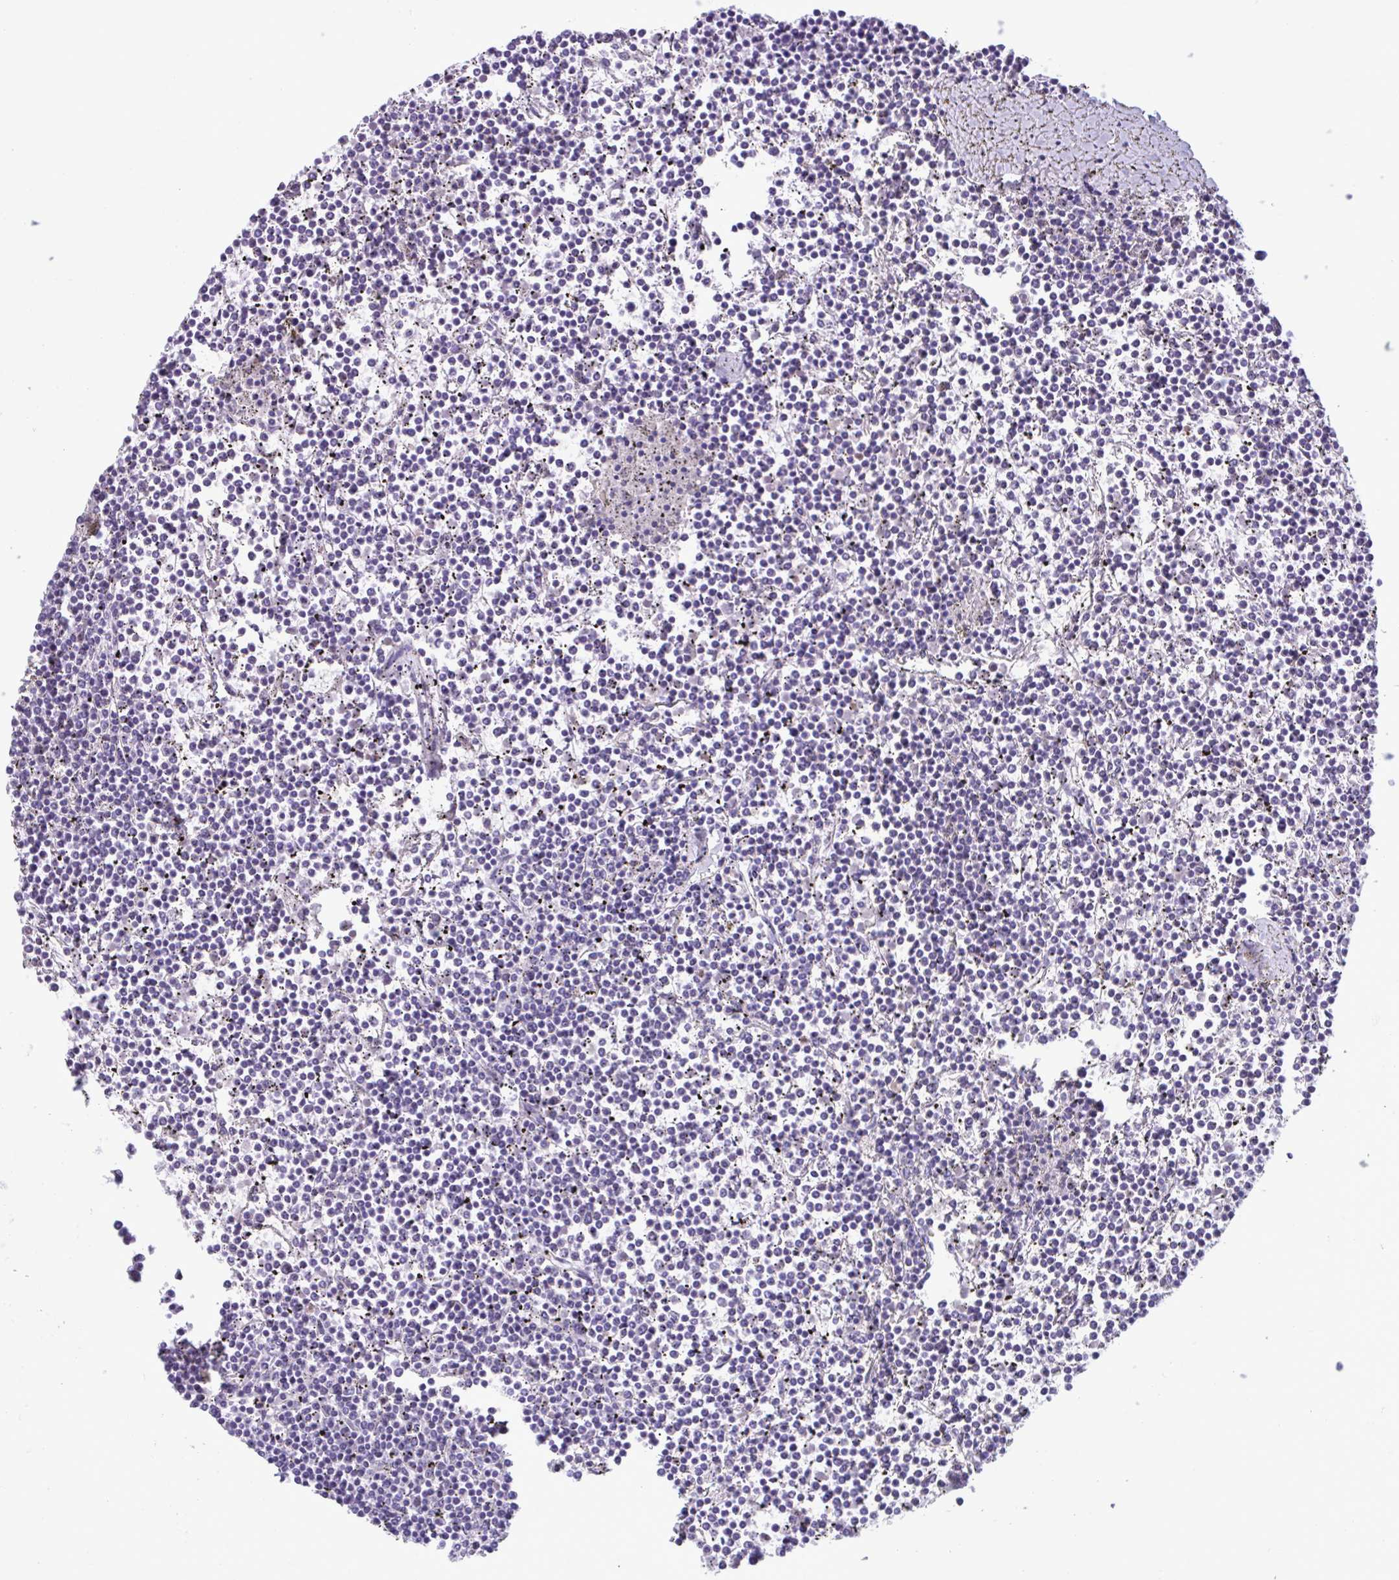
{"staining": {"intensity": "negative", "quantity": "none", "location": "none"}, "tissue": "lymphoma", "cell_type": "Tumor cells", "image_type": "cancer", "snomed": [{"axis": "morphology", "description": "Malignant lymphoma, non-Hodgkin's type, Low grade"}, {"axis": "topography", "description": "Spleen"}], "caption": "Immunohistochemical staining of human lymphoma reveals no significant expression in tumor cells.", "gene": "WNT9B", "patient": {"sex": "female", "age": 19}}